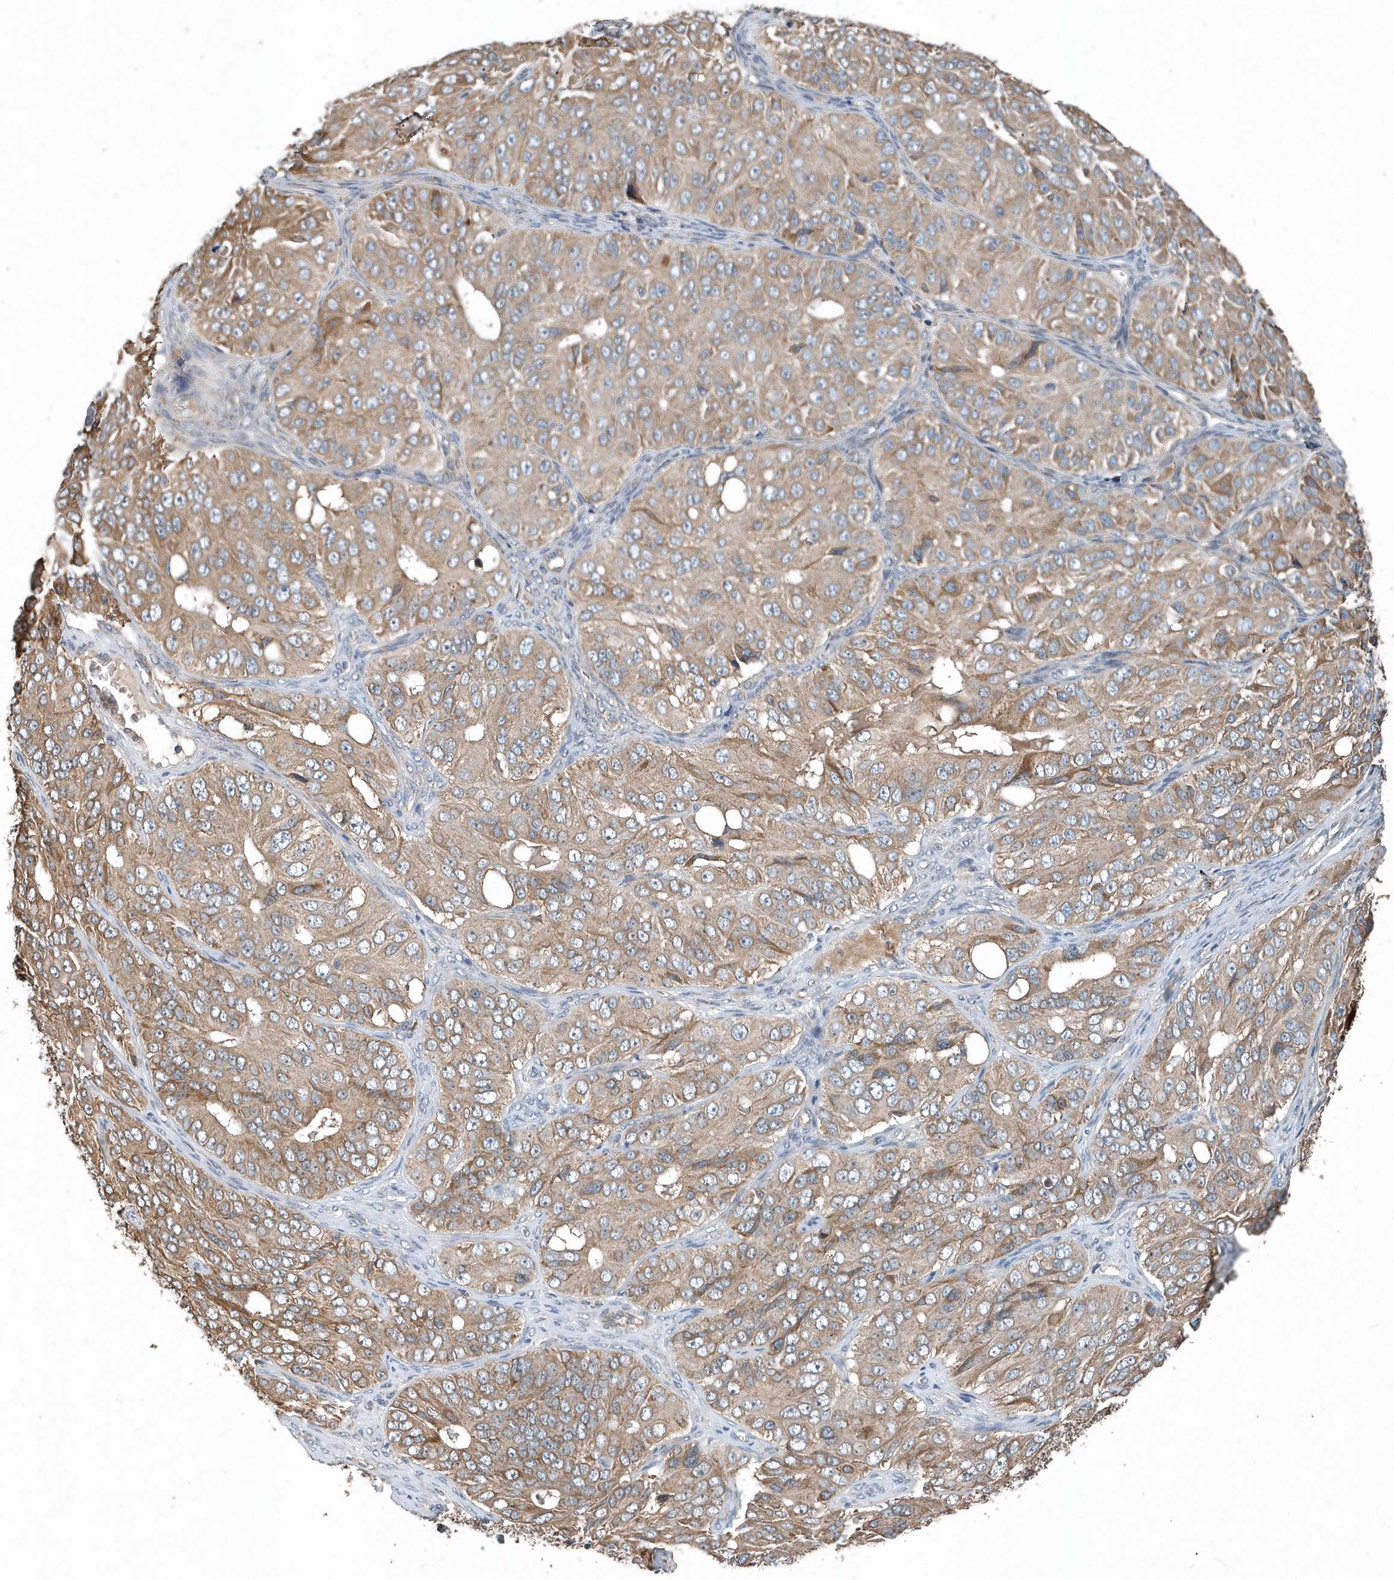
{"staining": {"intensity": "moderate", "quantity": ">75%", "location": "cytoplasmic/membranous"}, "tissue": "ovarian cancer", "cell_type": "Tumor cells", "image_type": "cancer", "snomed": [{"axis": "morphology", "description": "Carcinoma, endometroid"}, {"axis": "topography", "description": "Ovary"}], "caption": "High-magnification brightfield microscopy of ovarian endometroid carcinoma stained with DAB (3,3'-diaminobenzidine) (brown) and counterstained with hematoxylin (blue). tumor cells exhibit moderate cytoplasmic/membranous staining is present in about>75% of cells.", "gene": "SCFD2", "patient": {"sex": "female", "age": 51}}